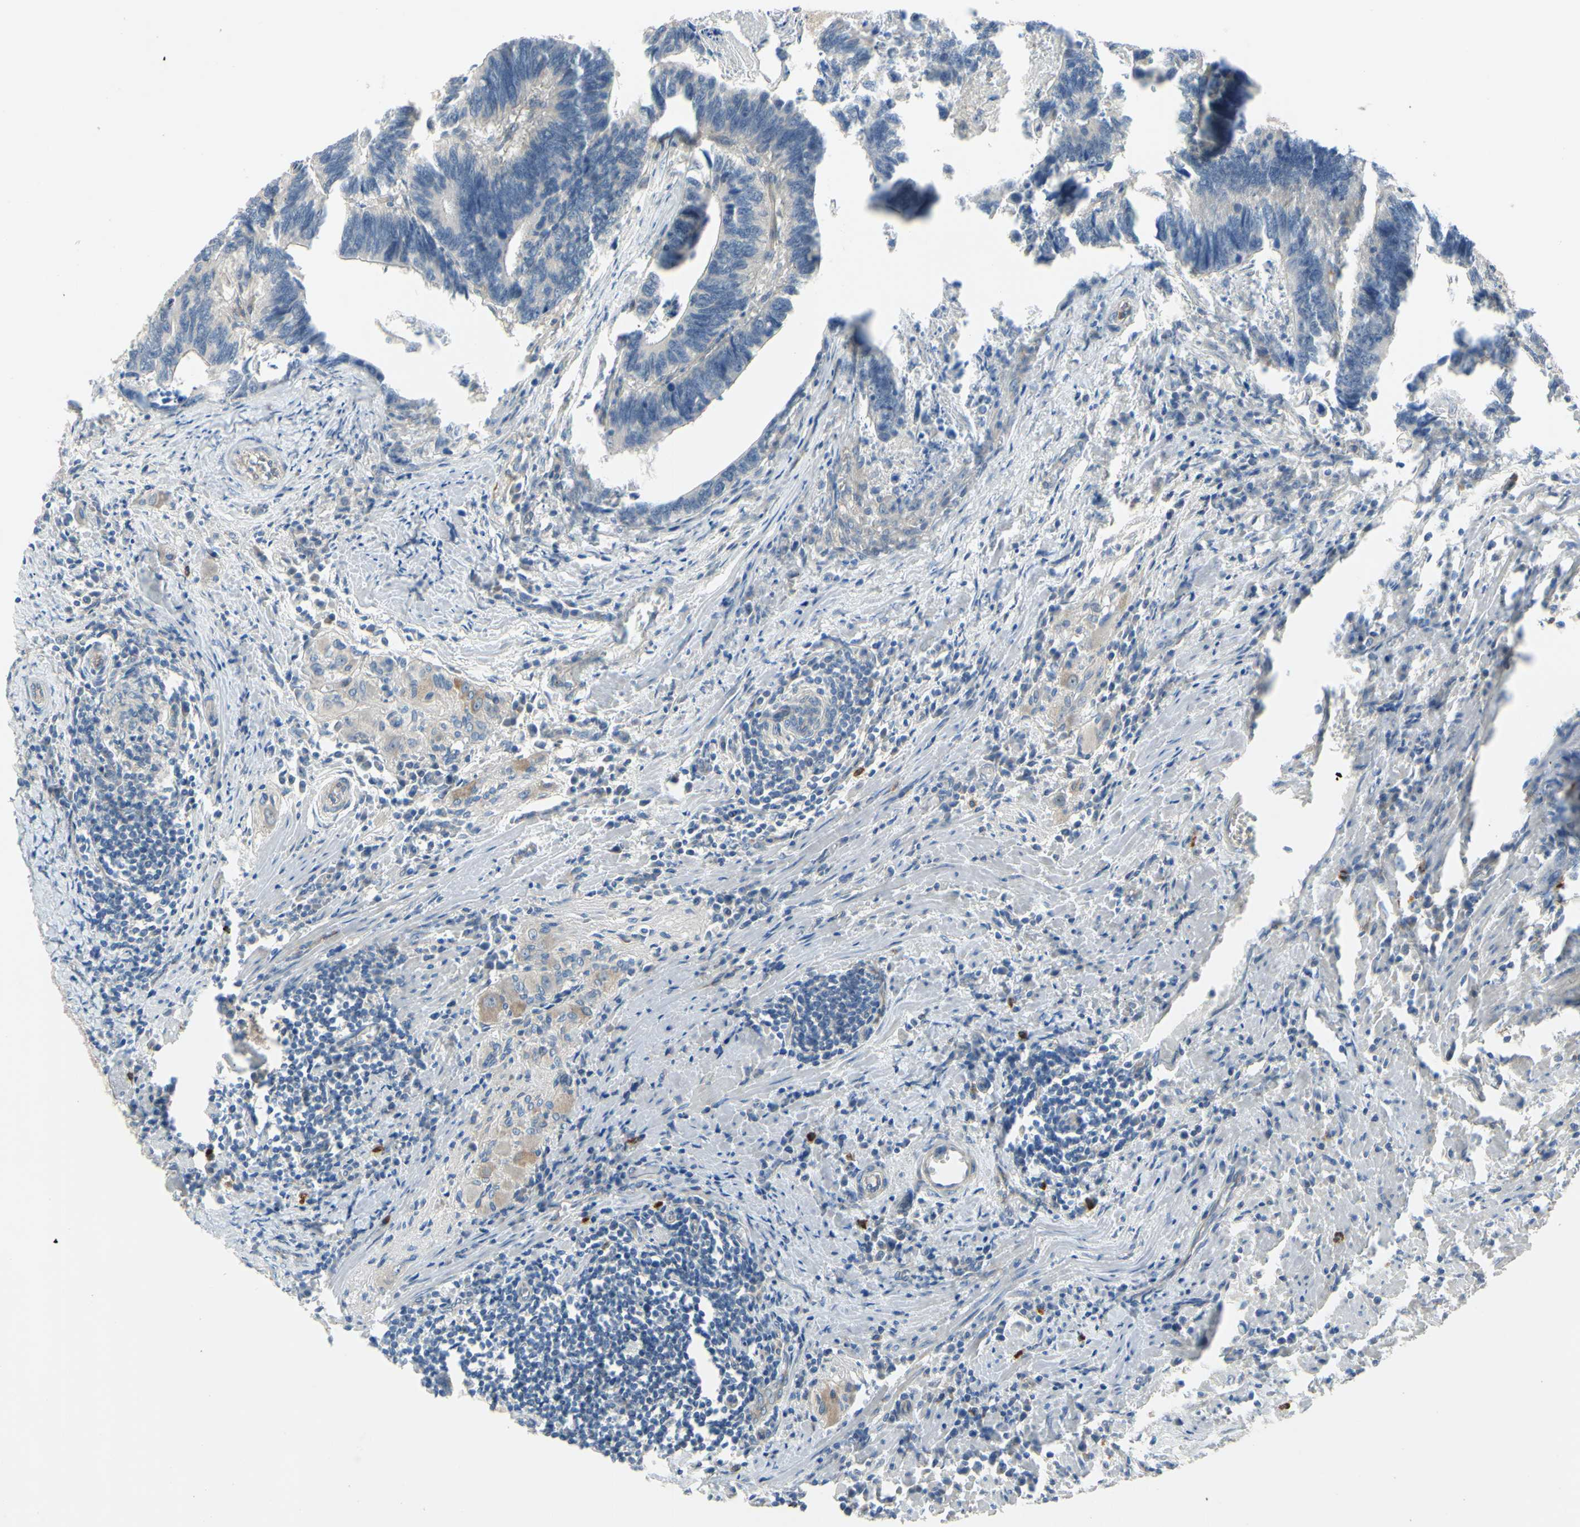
{"staining": {"intensity": "negative", "quantity": "none", "location": "none"}, "tissue": "colorectal cancer", "cell_type": "Tumor cells", "image_type": "cancer", "snomed": [{"axis": "morphology", "description": "Adenocarcinoma, NOS"}, {"axis": "topography", "description": "Colon"}], "caption": "Protein analysis of colorectal cancer (adenocarcinoma) exhibits no significant expression in tumor cells. Nuclei are stained in blue.", "gene": "COMMD9", "patient": {"sex": "male", "age": 72}}